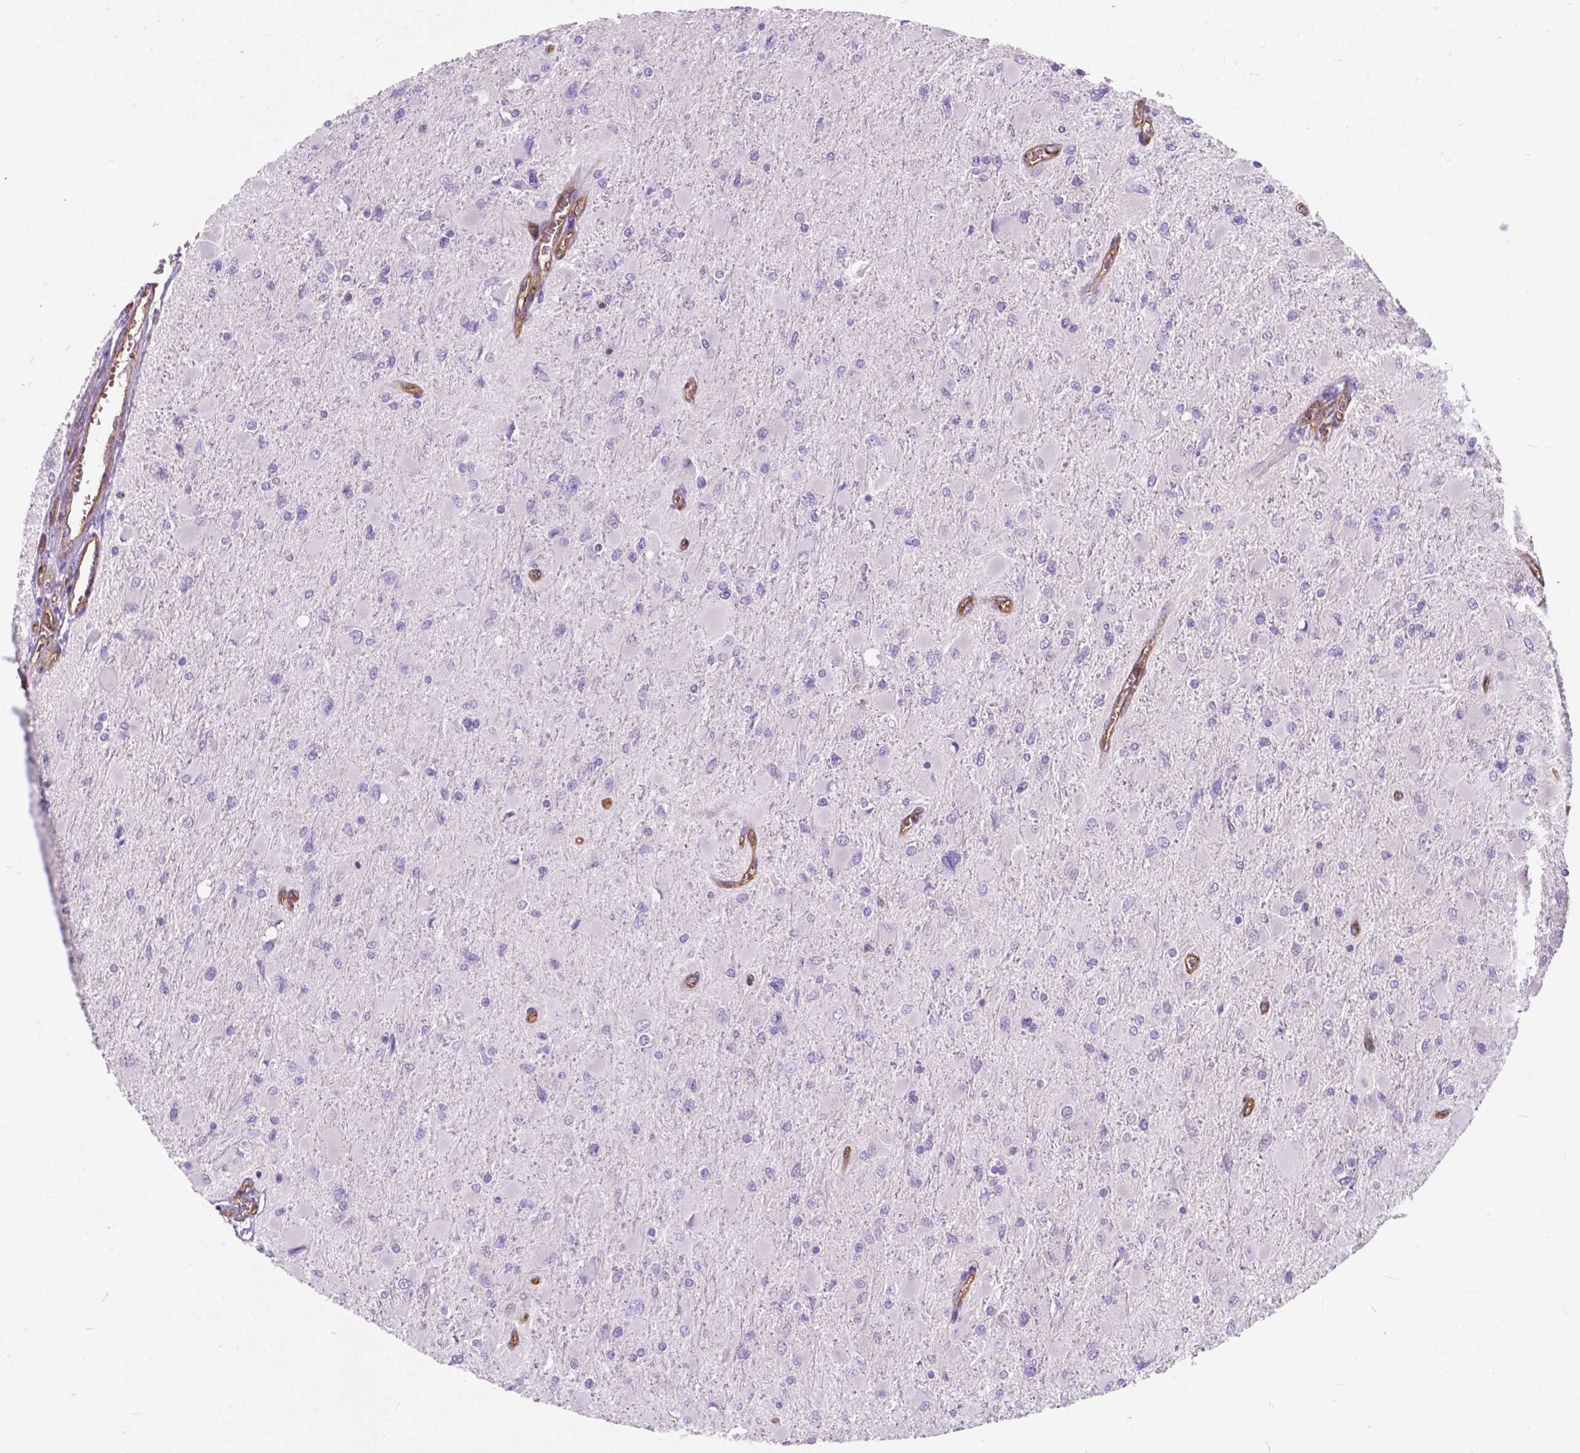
{"staining": {"intensity": "negative", "quantity": "none", "location": "none"}, "tissue": "glioma", "cell_type": "Tumor cells", "image_type": "cancer", "snomed": [{"axis": "morphology", "description": "Glioma, malignant, High grade"}, {"axis": "topography", "description": "Cerebral cortex"}], "caption": "DAB (3,3'-diaminobenzidine) immunohistochemical staining of malignant glioma (high-grade) displays no significant staining in tumor cells.", "gene": "KIAA0040", "patient": {"sex": "female", "age": 36}}